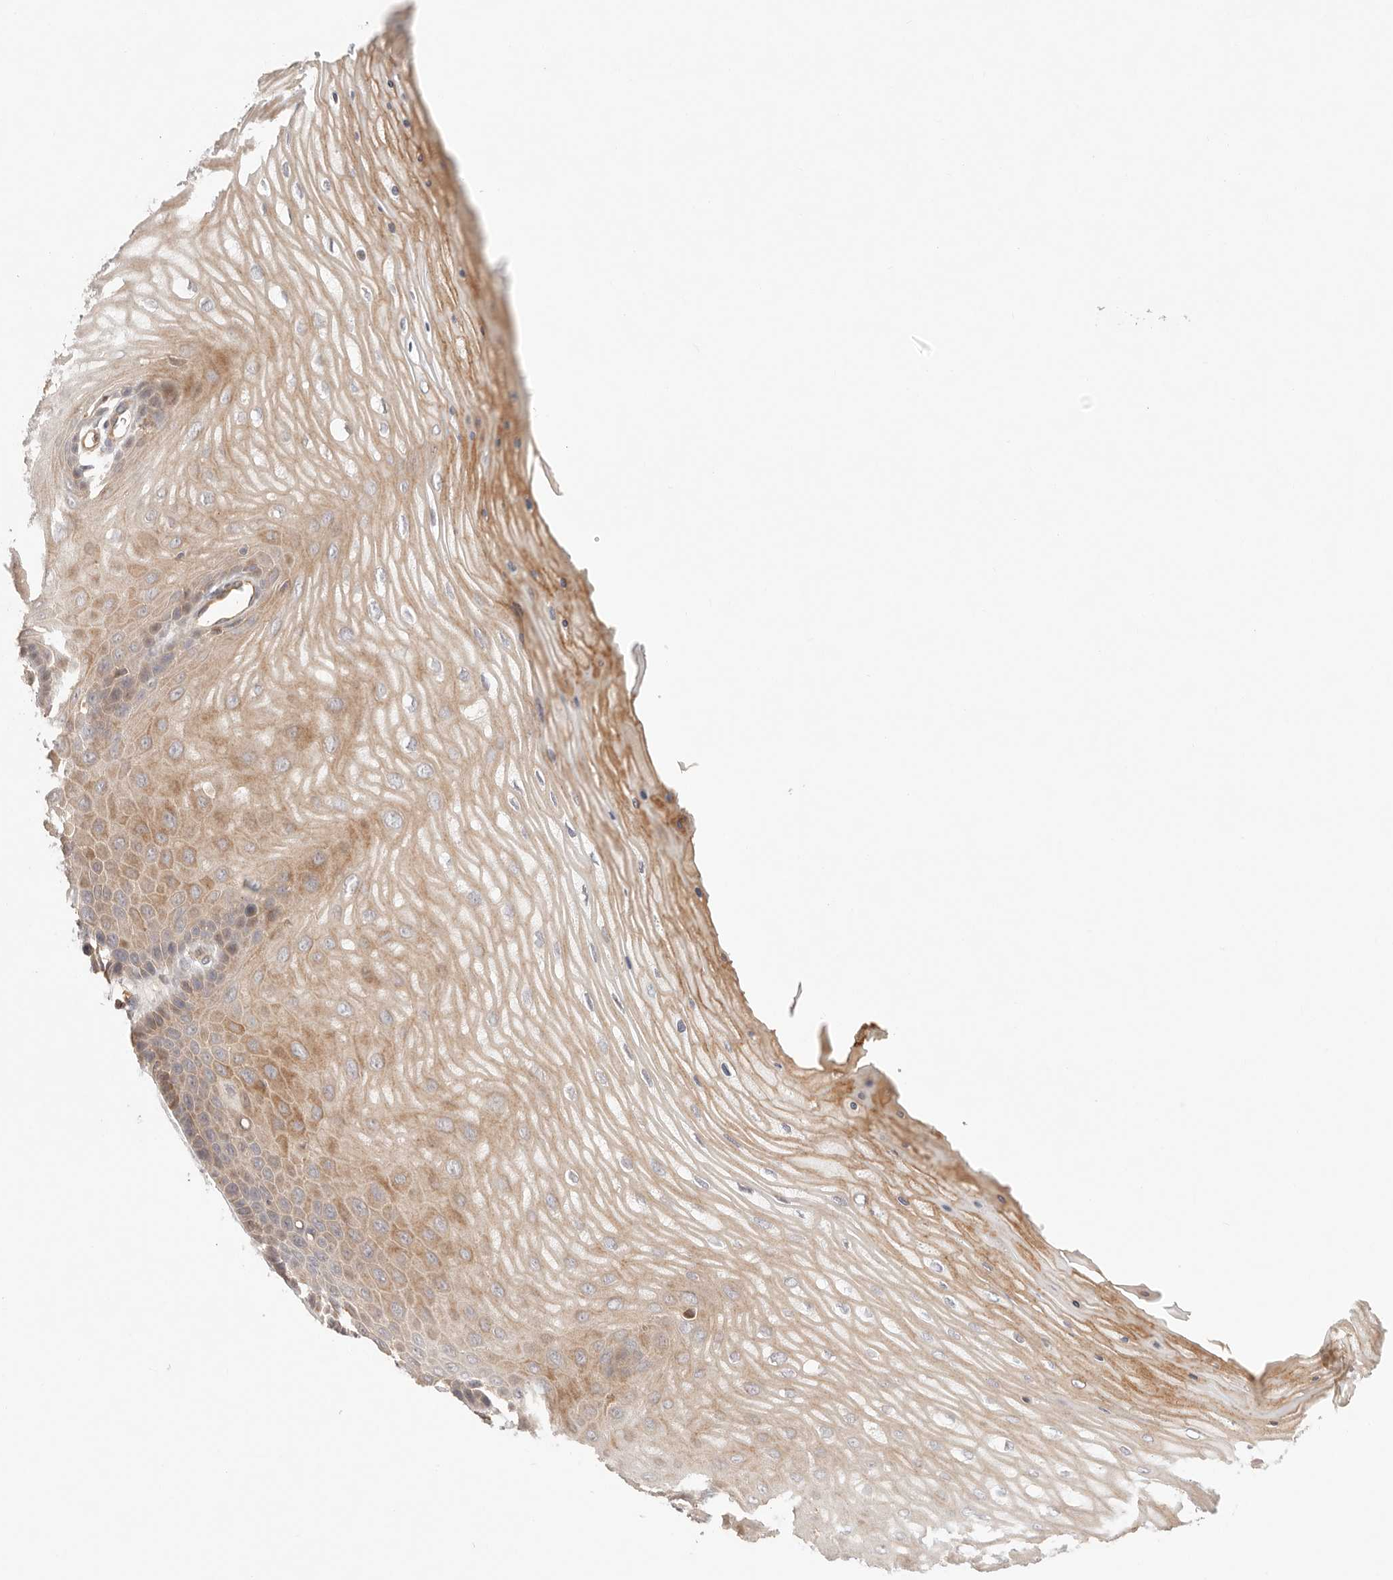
{"staining": {"intensity": "moderate", "quantity": ">75%", "location": "cytoplasmic/membranous"}, "tissue": "cervix", "cell_type": "Glandular cells", "image_type": "normal", "snomed": [{"axis": "morphology", "description": "Normal tissue, NOS"}, {"axis": "topography", "description": "Cervix"}], "caption": "Cervix stained with DAB immunohistochemistry shows medium levels of moderate cytoplasmic/membranous positivity in approximately >75% of glandular cells. (IHC, brightfield microscopy, high magnification).", "gene": "IL1R2", "patient": {"sex": "female", "age": 55}}